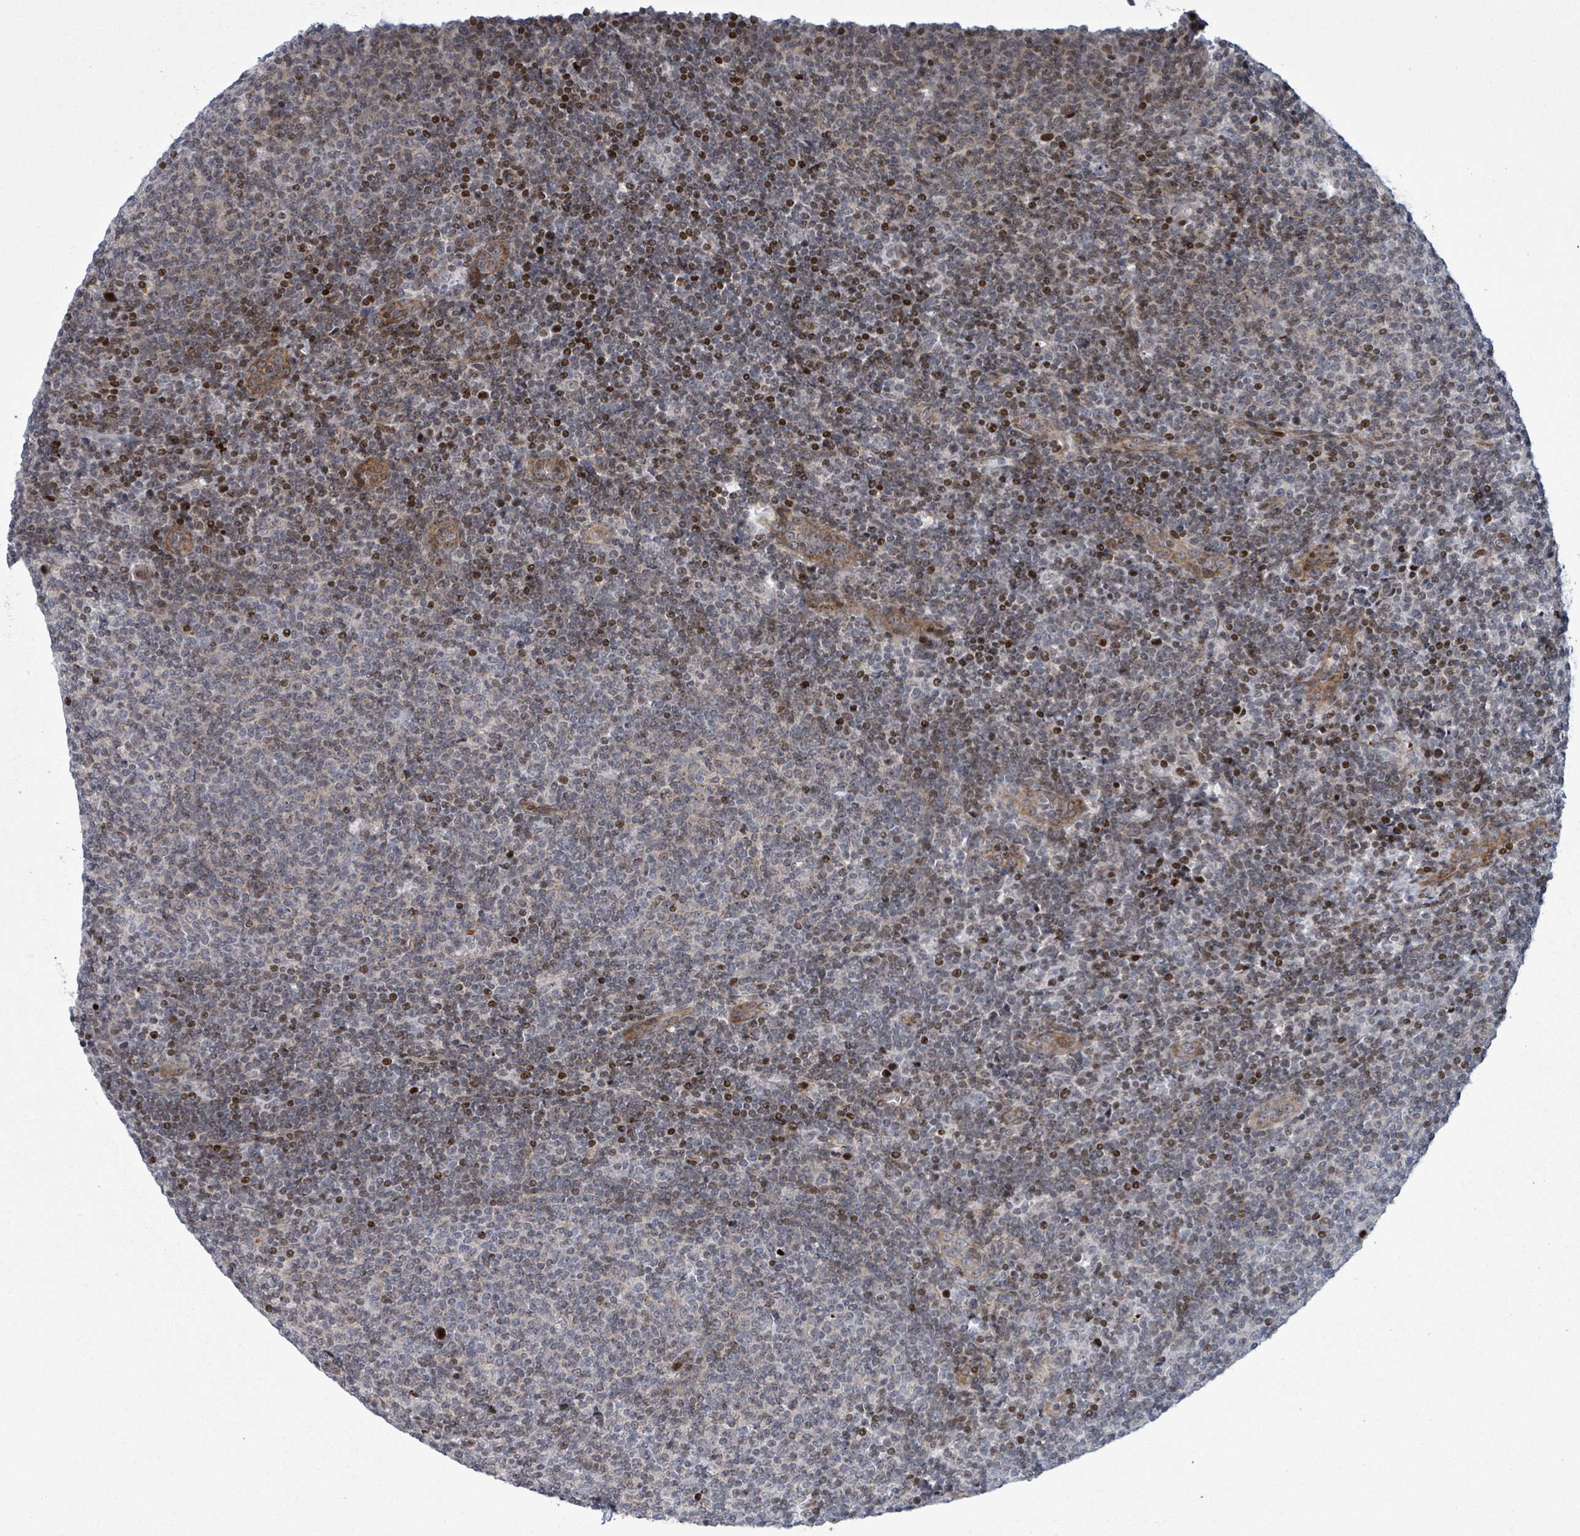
{"staining": {"intensity": "strong", "quantity": "<25%", "location": "nuclear"}, "tissue": "lymphoma", "cell_type": "Tumor cells", "image_type": "cancer", "snomed": [{"axis": "morphology", "description": "Malignant lymphoma, non-Hodgkin's type, Low grade"}, {"axis": "topography", "description": "Lymph node"}], "caption": "Malignant lymphoma, non-Hodgkin's type (low-grade) stained for a protein exhibits strong nuclear positivity in tumor cells. Nuclei are stained in blue.", "gene": "FNDC4", "patient": {"sex": "male", "age": 66}}